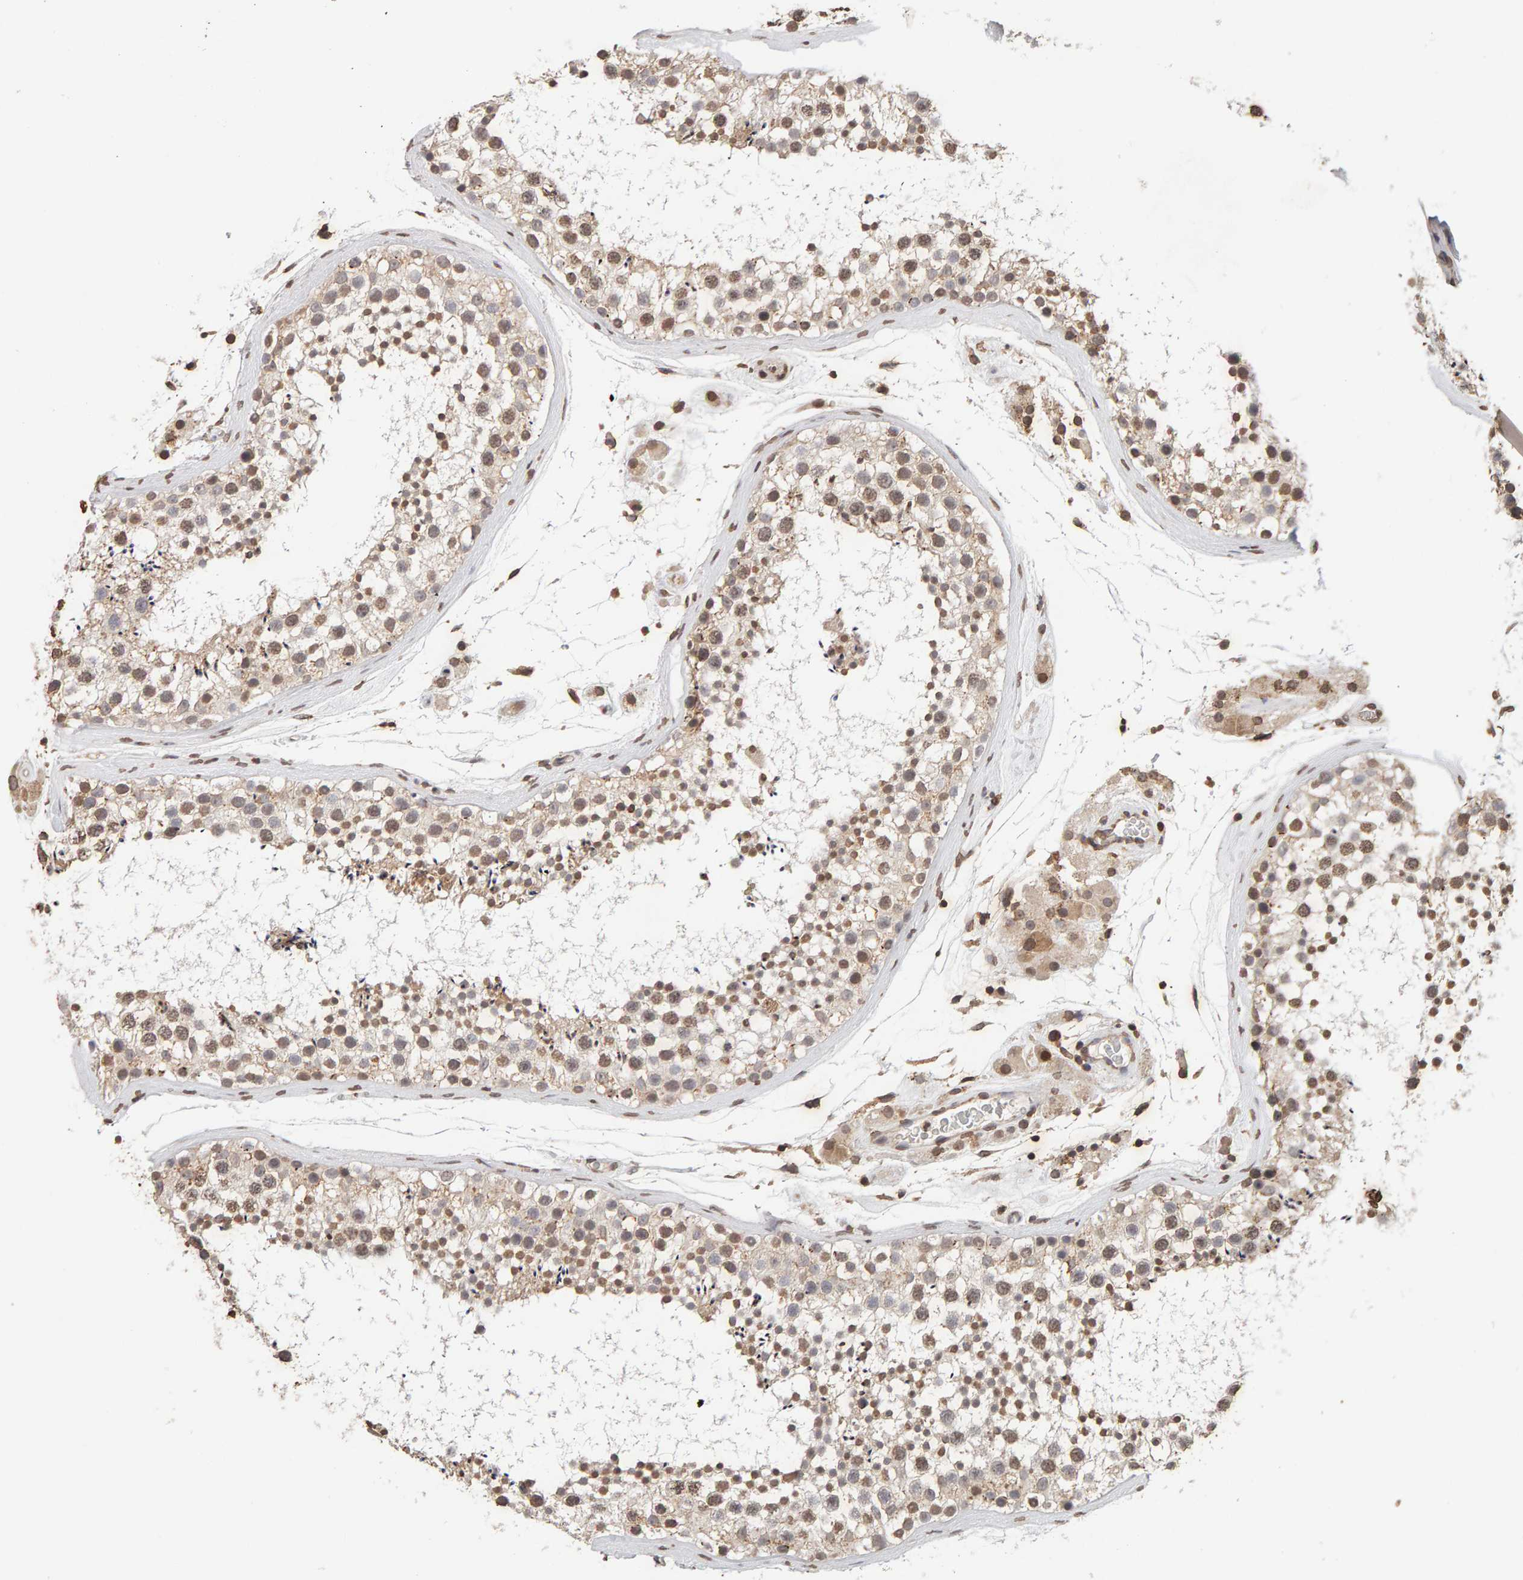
{"staining": {"intensity": "moderate", "quantity": ">75%", "location": "cytoplasmic/membranous,nuclear"}, "tissue": "testis", "cell_type": "Cells in seminiferous ducts", "image_type": "normal", "snomed": [{"axis": "morphology", "description": "Normal tissue, NOS"}, {"axis": "topography", "description": "Testis"}], "caption": "The micrograph shows staining of normal testis, revealing moderate cytoplasmic/membranous,nuclear protein expression (brown color) within cells in seminiferous ducts.", "gene": "DNAJB5", "patient": {"sex": "male", "age": 46}}